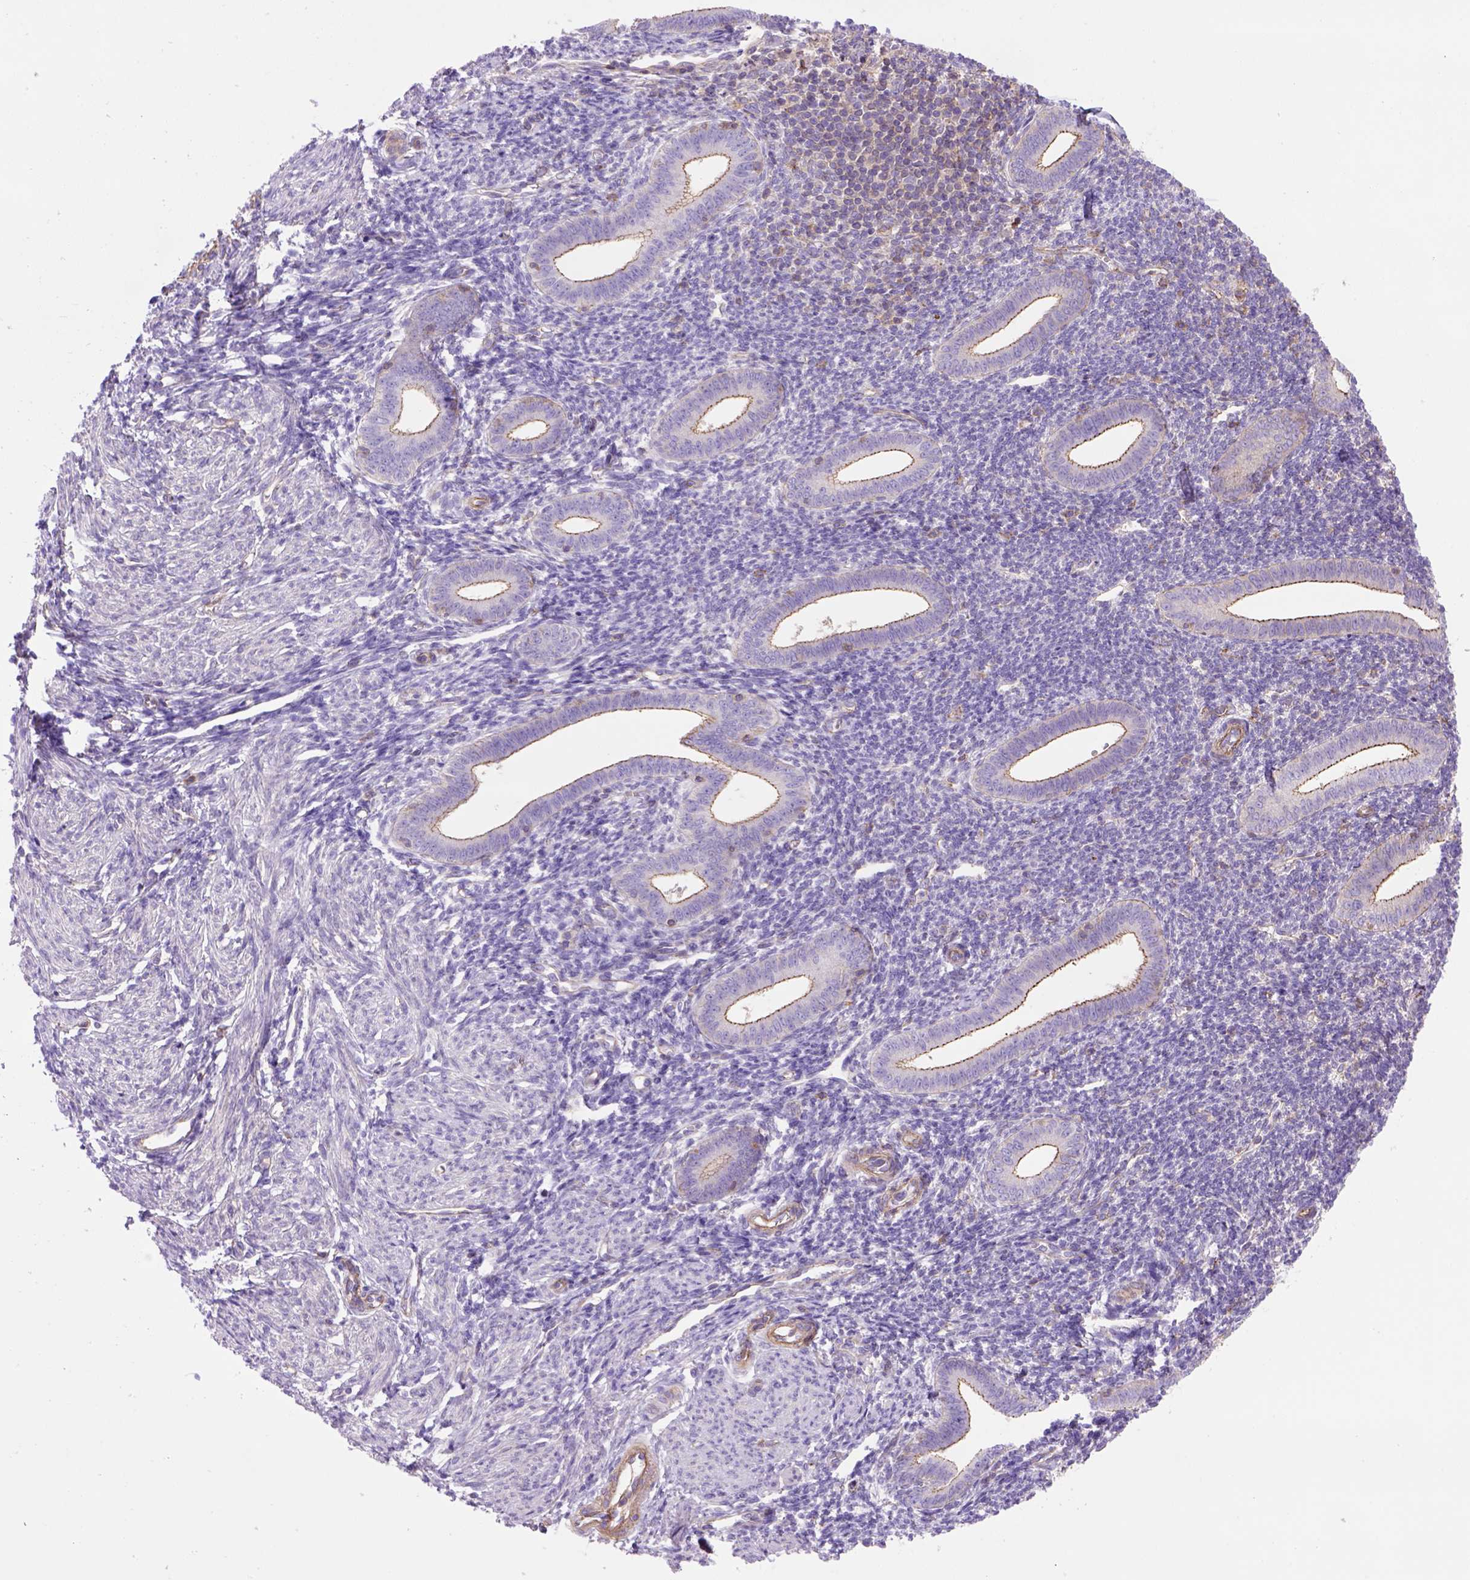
{"staining": {"intensity": "negative", "quantity": "none", "location": "none"}, "tissue": "endometrium", "cell_type": "Cells in endometrial stroma", "image_type": "normal", "snomed": [{"axis": "morphology", "description": "Normal tissue, NOS"}, {"axis": "topography", "description": "Endometrium"}], "caption": "Immunohistochemistry (IHC) image of benign human endometrium stained for a protein (brown), which shows no staining in cells in endometrial stroma. Brightfield microscopy of immunohistochemistry stained with DAB (brown) and hematoxylin (blue), captured at high magnification.", "gene": "PEX12", "patient": {"sex": "female", "age": 25}}